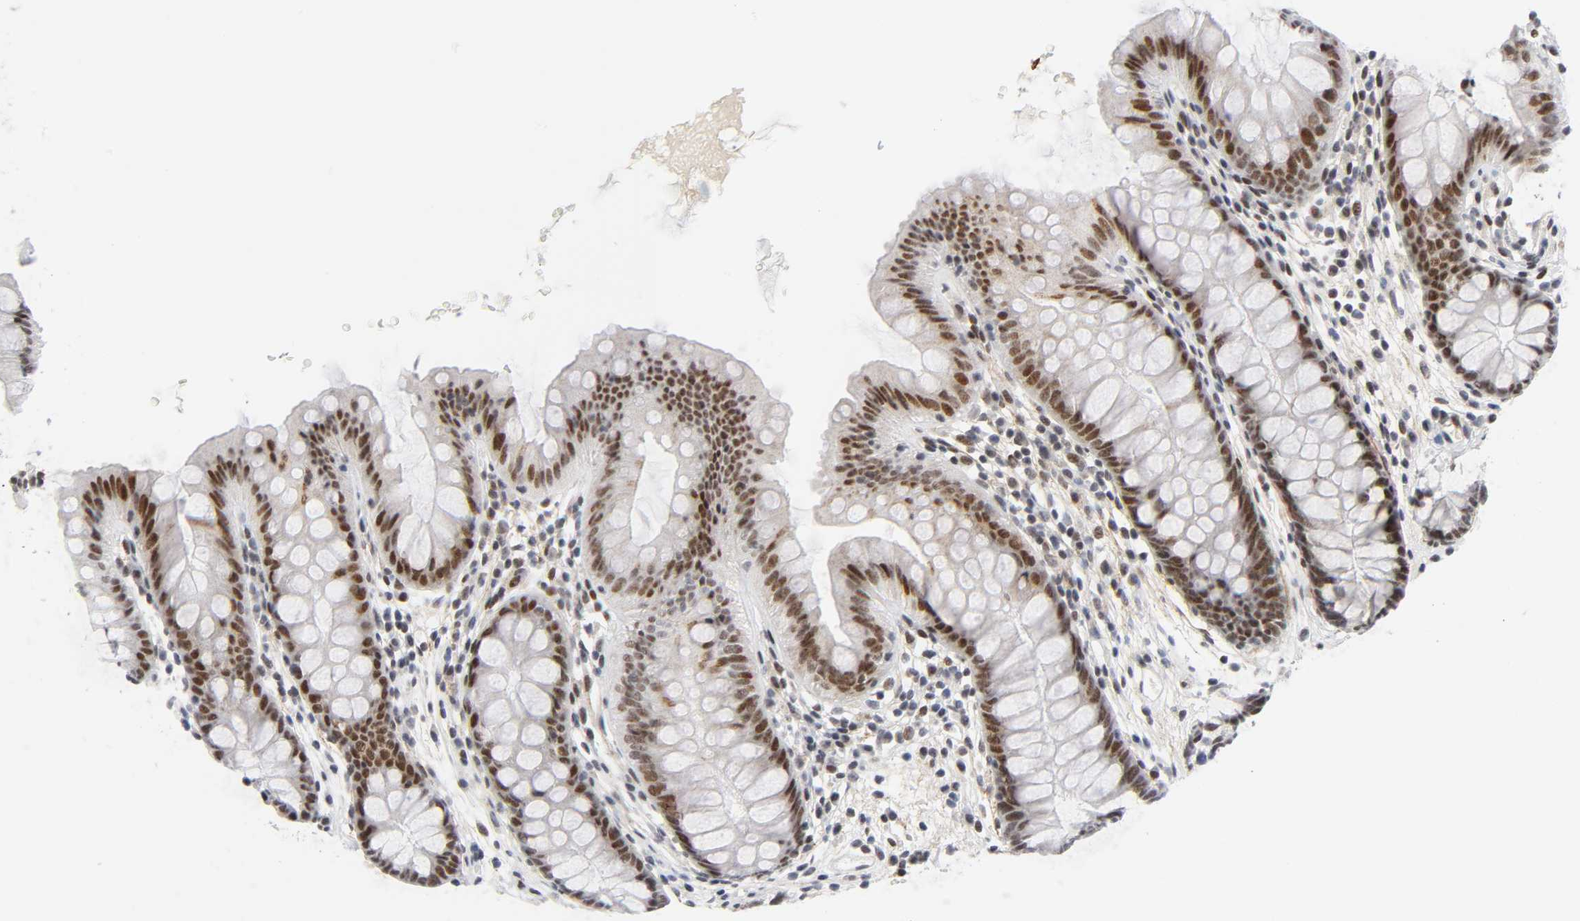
{"staining": {"intensity": "weak", "quantity": ">75%", "location": "nuclear"}, "tissue": "colon", "cell_type": "Endothelial cells", "image_type": "normal", "snomed": [{"axis": "morphology", "description": "Normal tissue, NOS"}, {"axis": "topography", "description": "Smooth muscle"}, {"axis": "topography", "description": "Colon"}], "caption": "An IHC photomicrograph of normal tissue is shown. Protein staining in brown shows weak nuclear positivity in colon within endothelial cells. (DAB IHC, brown staining for protein, blue staining for nuclei).", "gene": "DIDO1", "patient": {"sex": "male", "age": 67}}